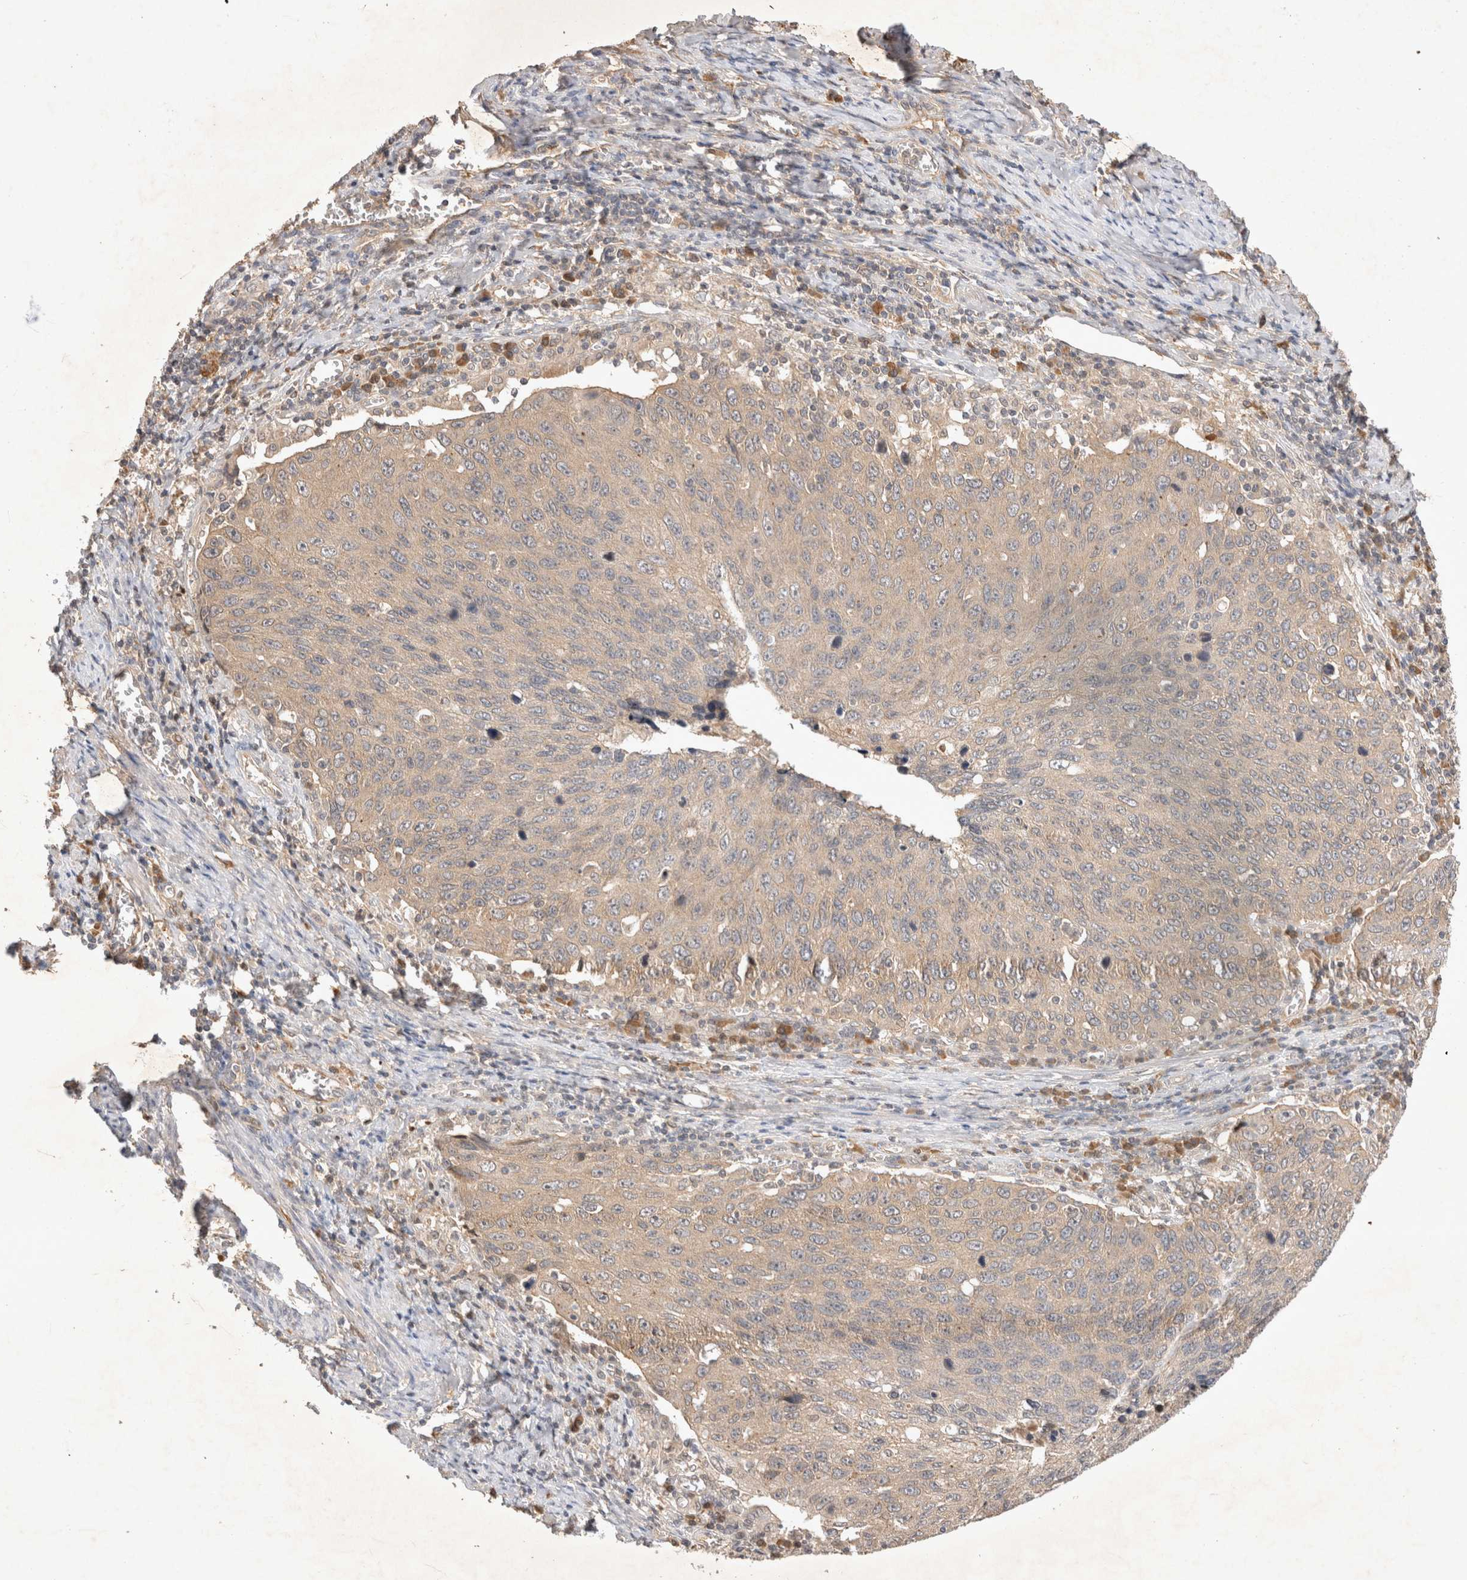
{"staining": {"intensity": "negative", "quantity": "none", "location": "none"}, "tissue": "cervical cancer", "cell_type": "Tumor cells", "image_type": "cancer", "snomed": [{"axis": "morphology", "description": "Squamous cell carcinoma, NOS"}, {"axis": "topography", "description": "Cervix"}], "caption": "Cervical cancer (squamous cell carcinoma) stained for a protein using IHC displays no staining tumor cells.", "gene": "YES1", "patient": {"sex": "female", "age": 53}}